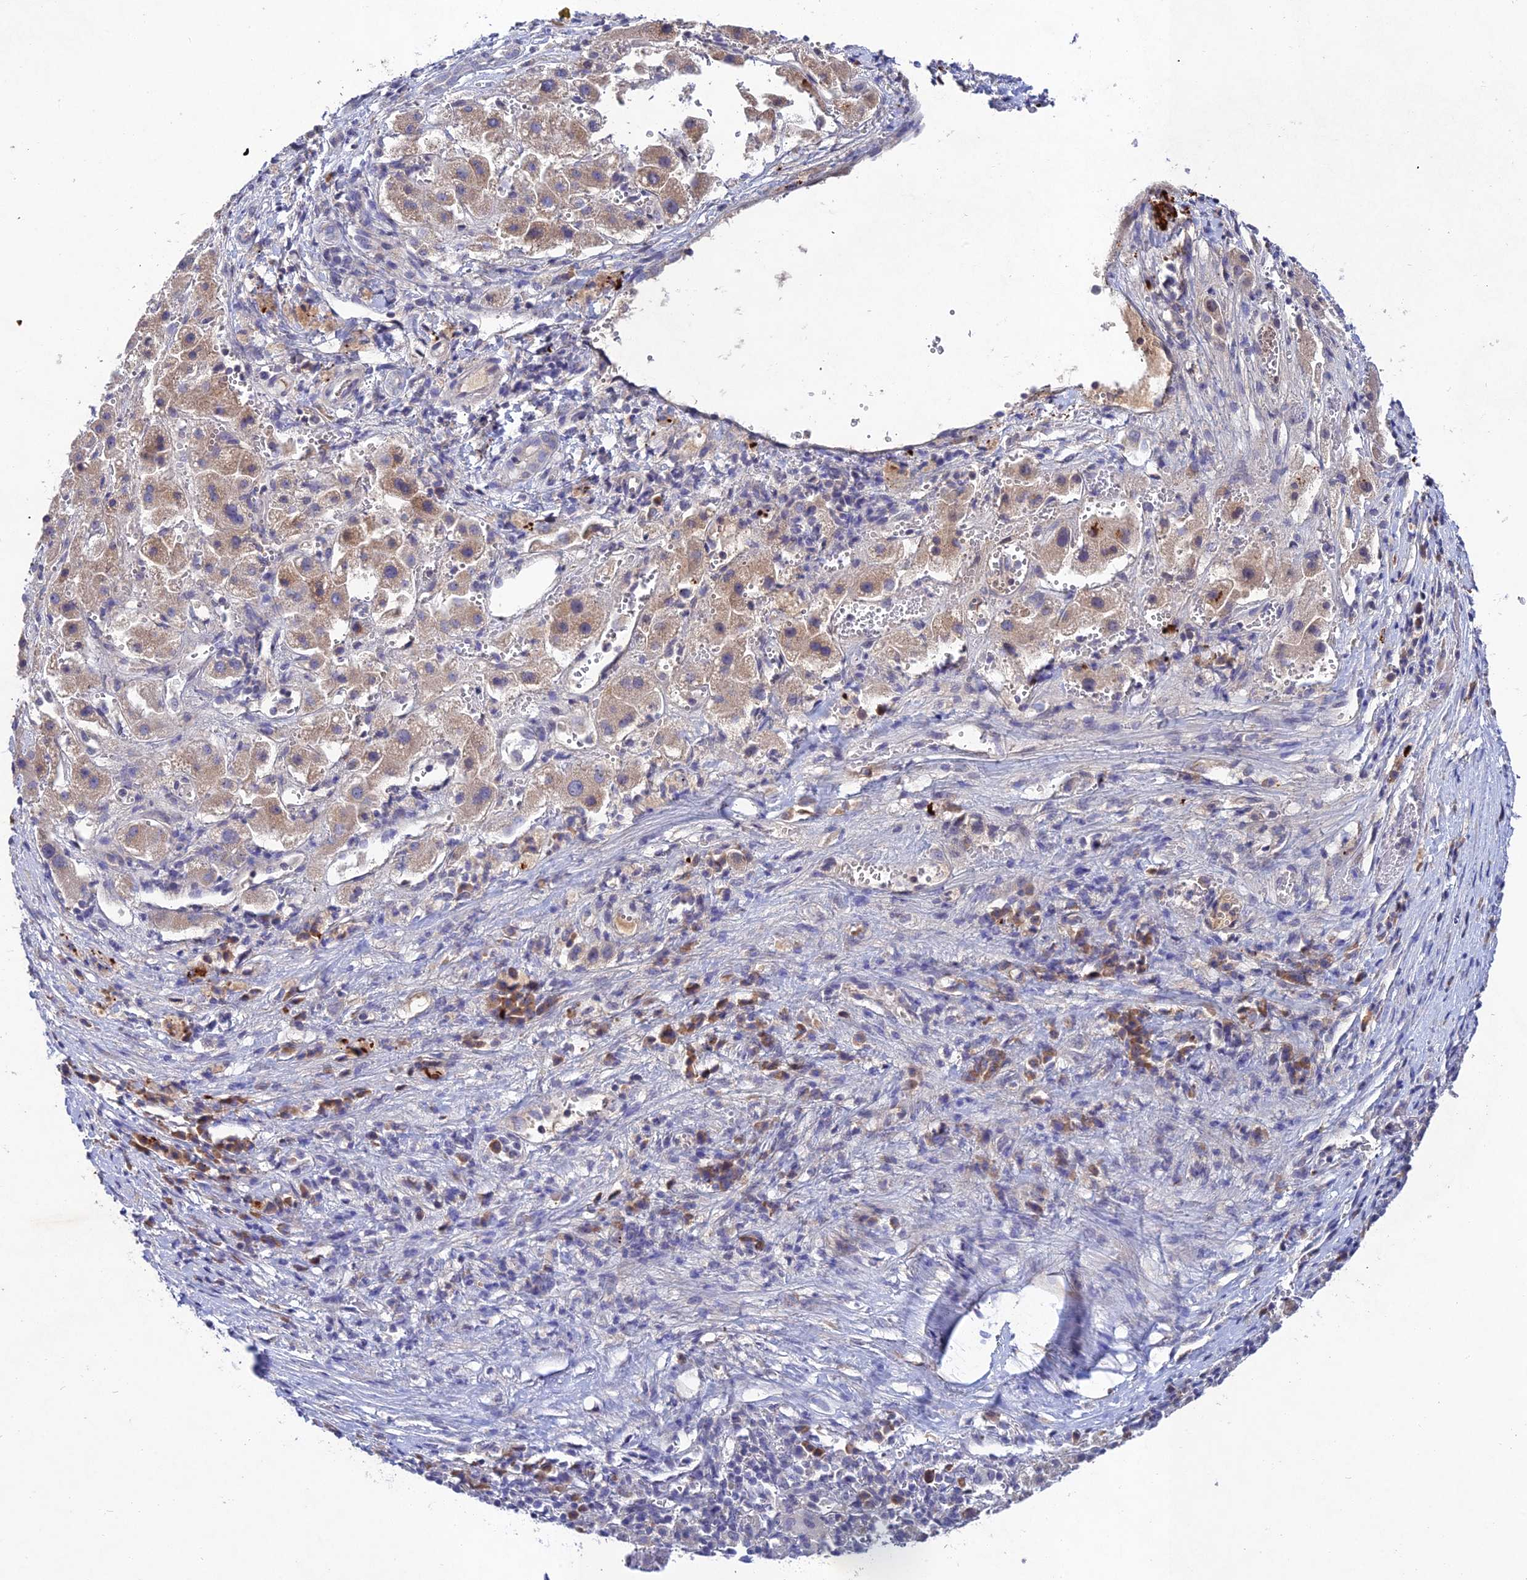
{"staining": {"intensity": "weak", "quantity": "25%-75%", "location": "cytoplasmic/membranous"}, "tissue": "liver cancer", "cell_type": "Tumor cells", "image_type": "cancer", "snomed": [{"axis": "morphology", "description": "Carcinoma, Hepatocellular, NOS"}, {"axis": "topography", "description": "Liver"}], "caption": "A histopathology image of human hepatocellular carcinoma (liver) stained for a protein demonstrates weak cytoplasmic/membranous brown staining in tumor cells.", "gene": "CHST5", "patient": {"sex": "female", "age": 58}}